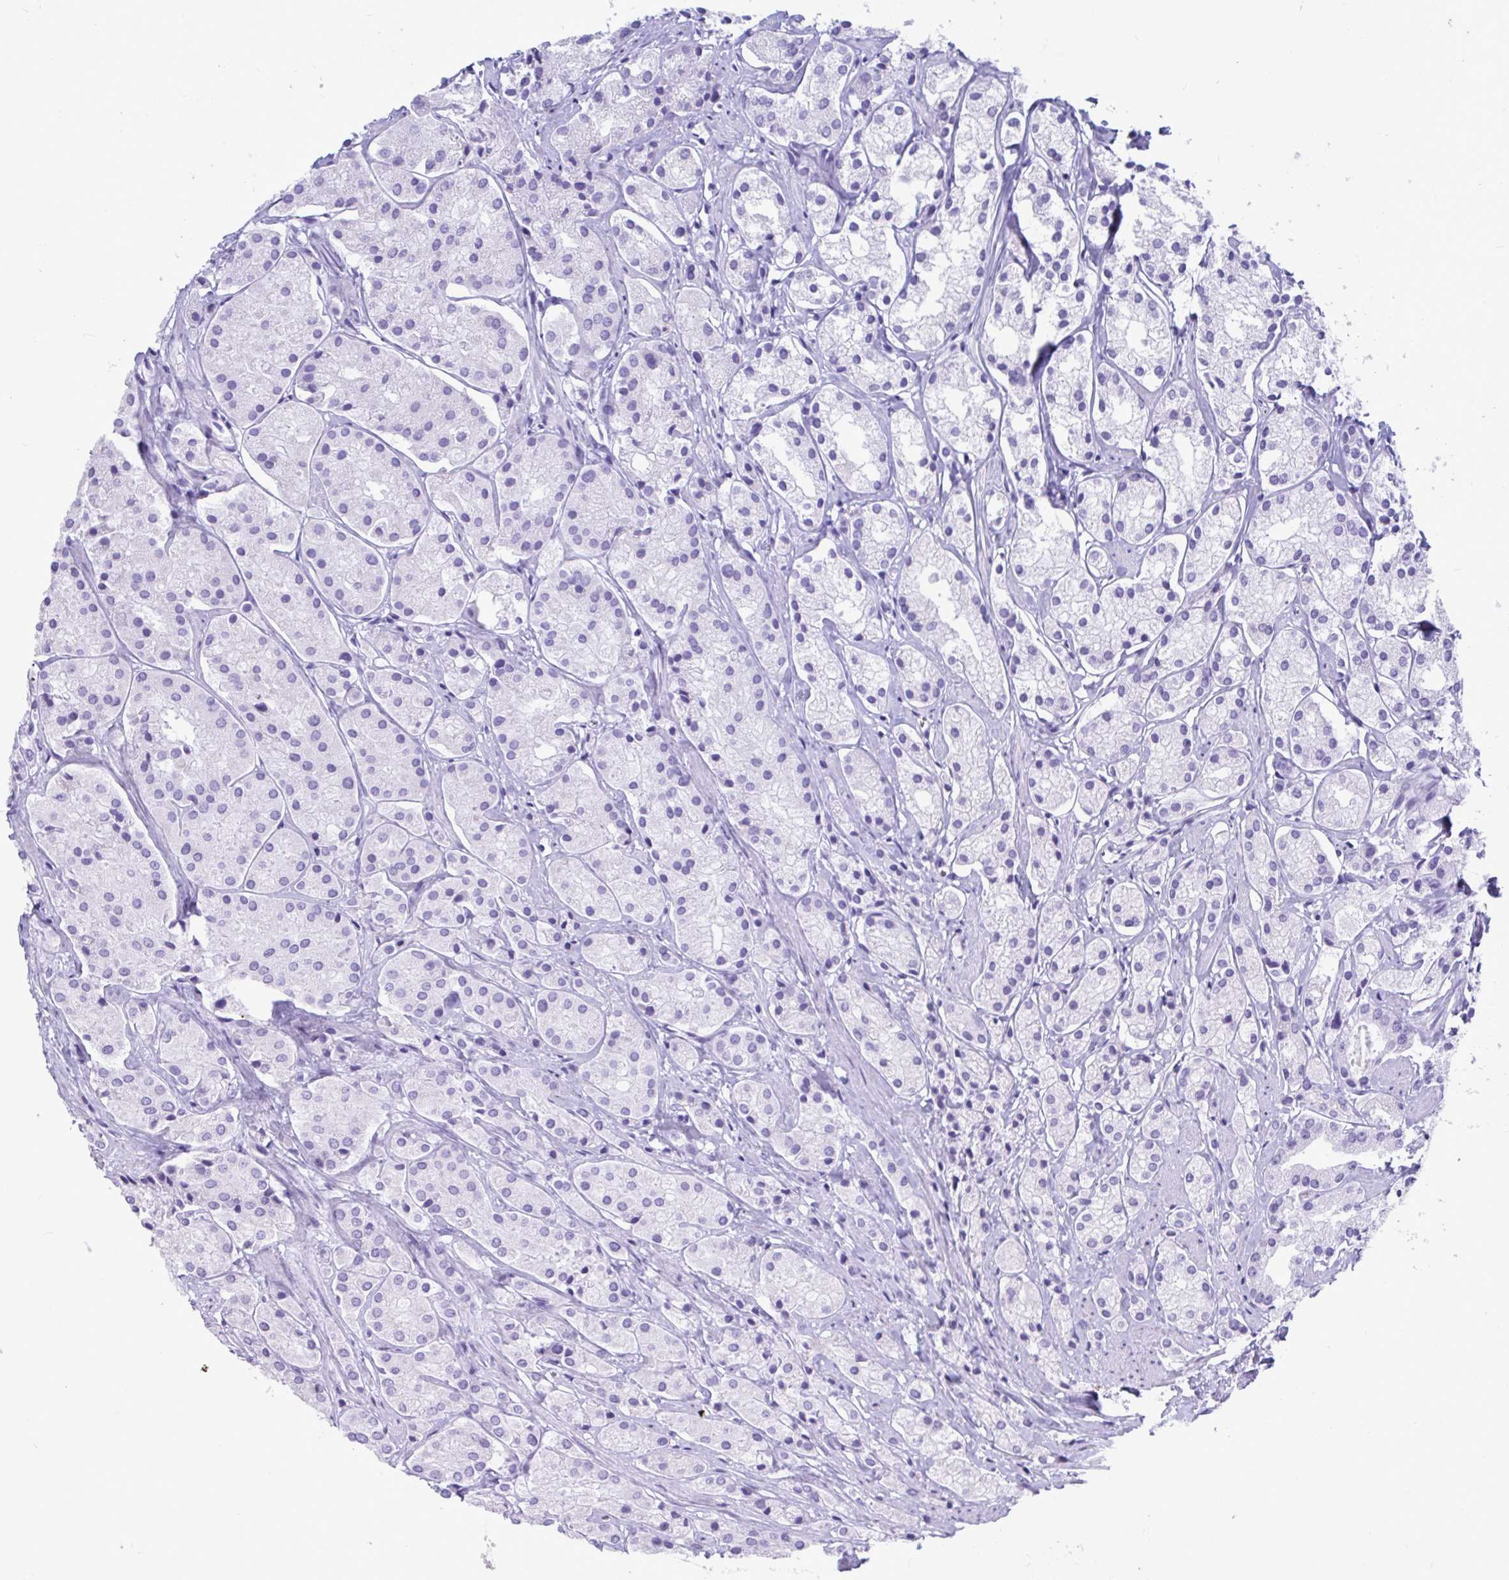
{"staining": {"intensity": "negative", "quantity": "none", "location": "none"}, "tissue": "prostate cancer", "cell_type": "Tumor cells", "image_type": "cancer", "snomed": [{"axis": "morphology", "description": "Adenocarcinoma, Low grade"}, {"axis": "topography", "description": "Prostate"}], "caption": "Immunohistochemical staining of human prostate adenocarcinoma (low-grade) demonstrates no significant positivity in tumor cells. (Stains: DAB (3,3'-diaminobenzidine) IHC with hematoxylin counter stain, Microscopy: brightfield microscopy at high magnification).", "gene": "TTC30B", "patient": {"sex": "male", "age": 69}}